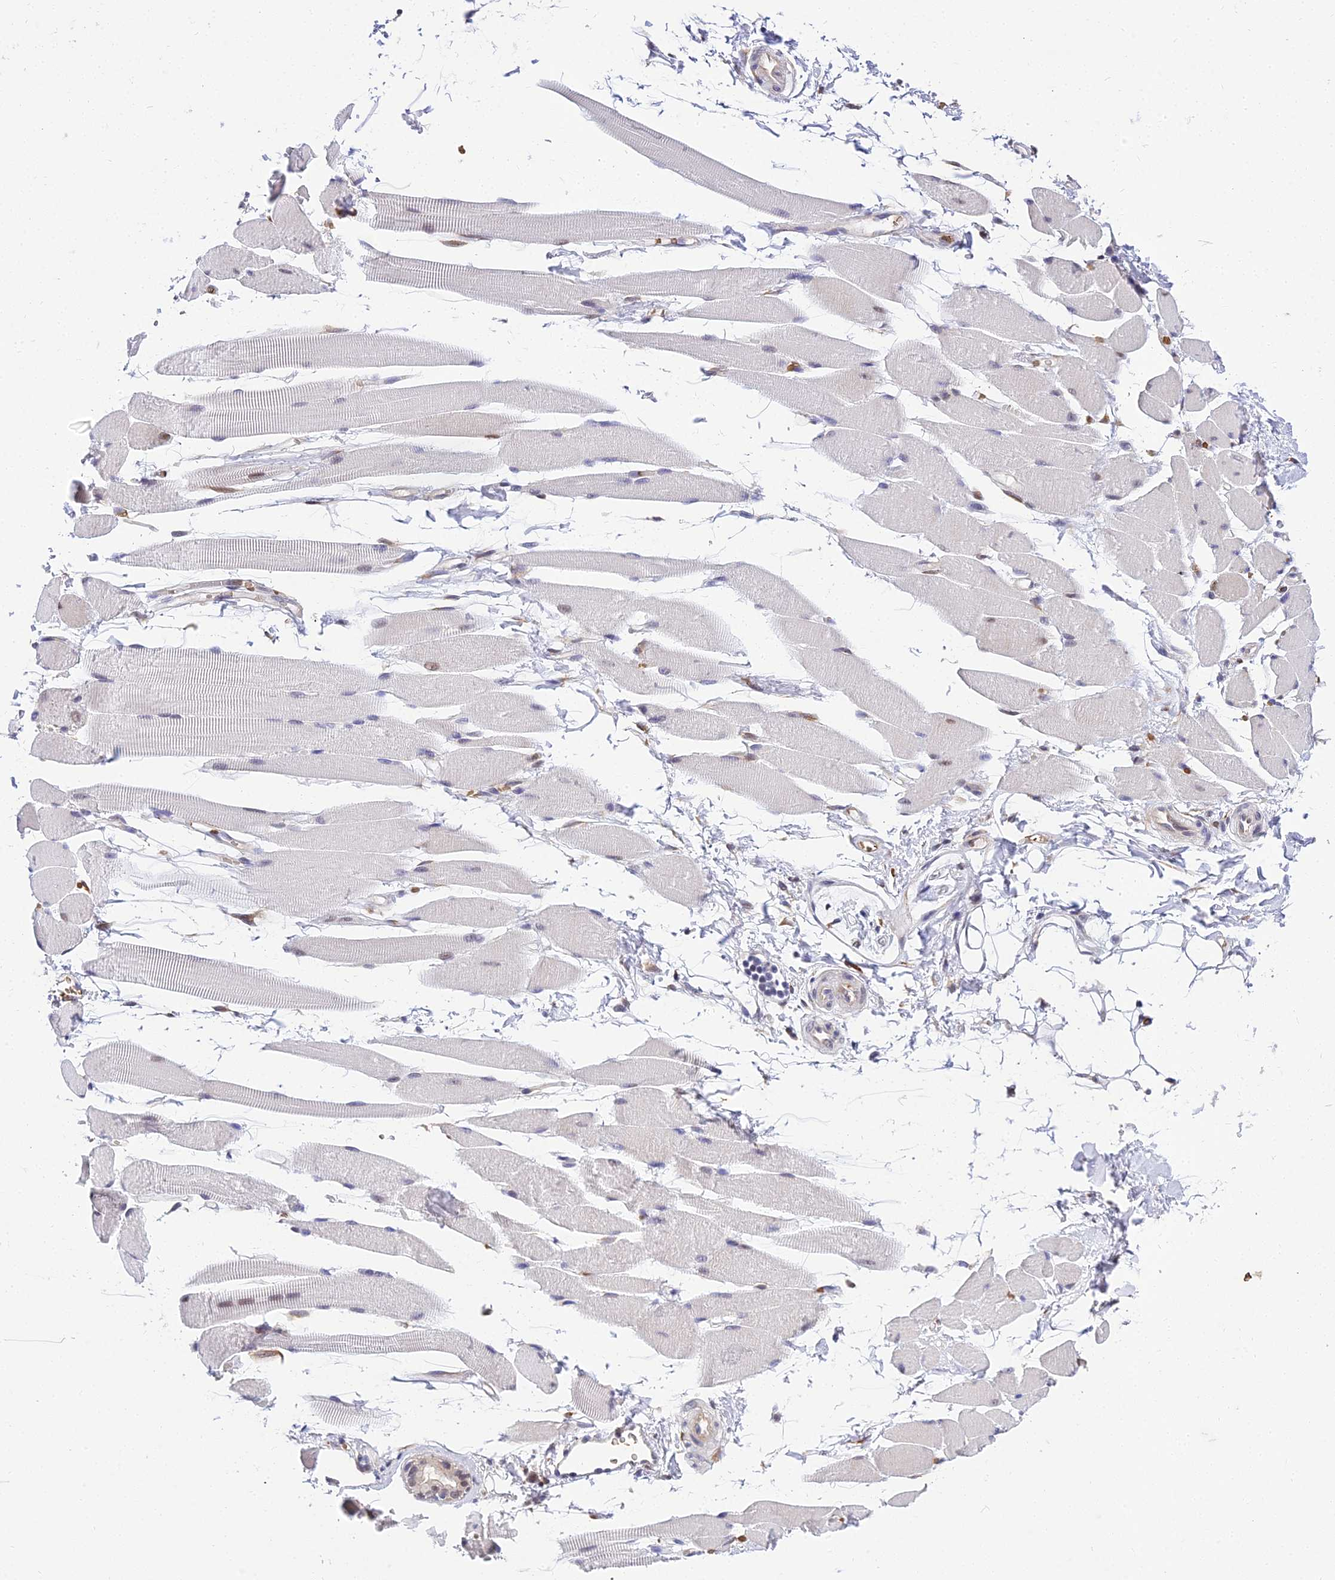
{"staining": {"intensity": "negative", "quantity": "none", "location": "none"}, "tissue": "skeletal muscle", "cell_type": "Myocytes", "image_type": "normal", "snomed": [{"axis": "morphology", "description": "Normal tissue, NOS"}, {"axis": "topography", "description": "Skeletal muscle"}, {"axis": "topography", "description": "Oral tissue"}, {"axis": "topography", "description": "Peripheral nerve tissue"}], "caption": "Photomicrograph shows no significant protein staining in myocytes of unremarkable skeletal muscle. (IHC, brightfield microscopy, high magnification).", "gene": "BCL9", "patient": {"sex": "female", "age": 84}}